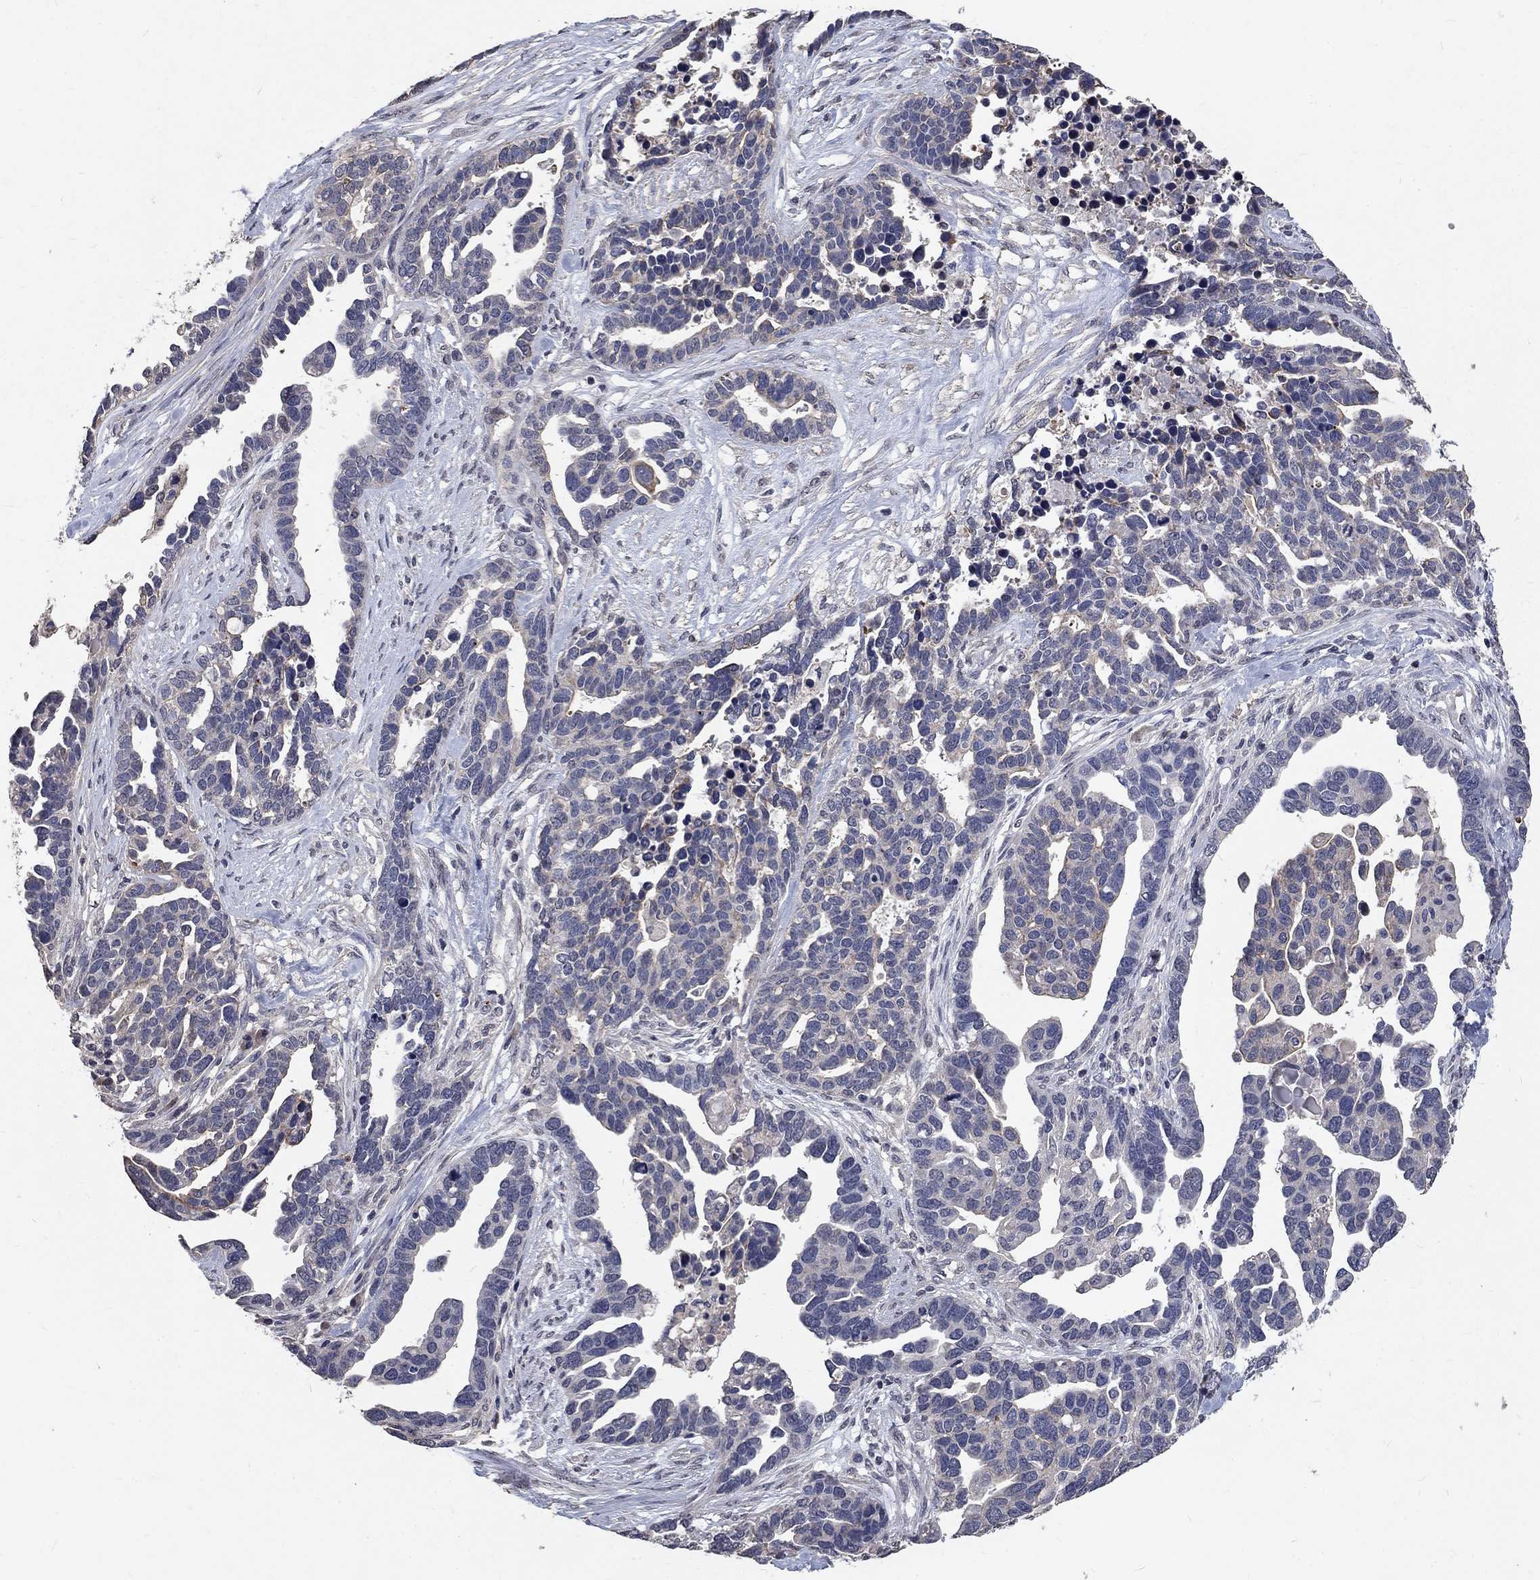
{"staining": {"intensity": "negative", "quantity": "none", "location": "none"}, "tissue": "ovarian cancer", "cell_type": "Tumor cells", "image_type": "cancer", "snomed": [{"axis": "morphology", "description": "Cystadenocarcinoma, serous, NOS"}, {"axis": "topography", "description": "Ovary"}], "caption": "A micrograph of ovarian cancer stained for a protein reveals no brown staining in tumor cells.", "gene": "CHST5", "patient": {"sex": "female", "age": 54}}